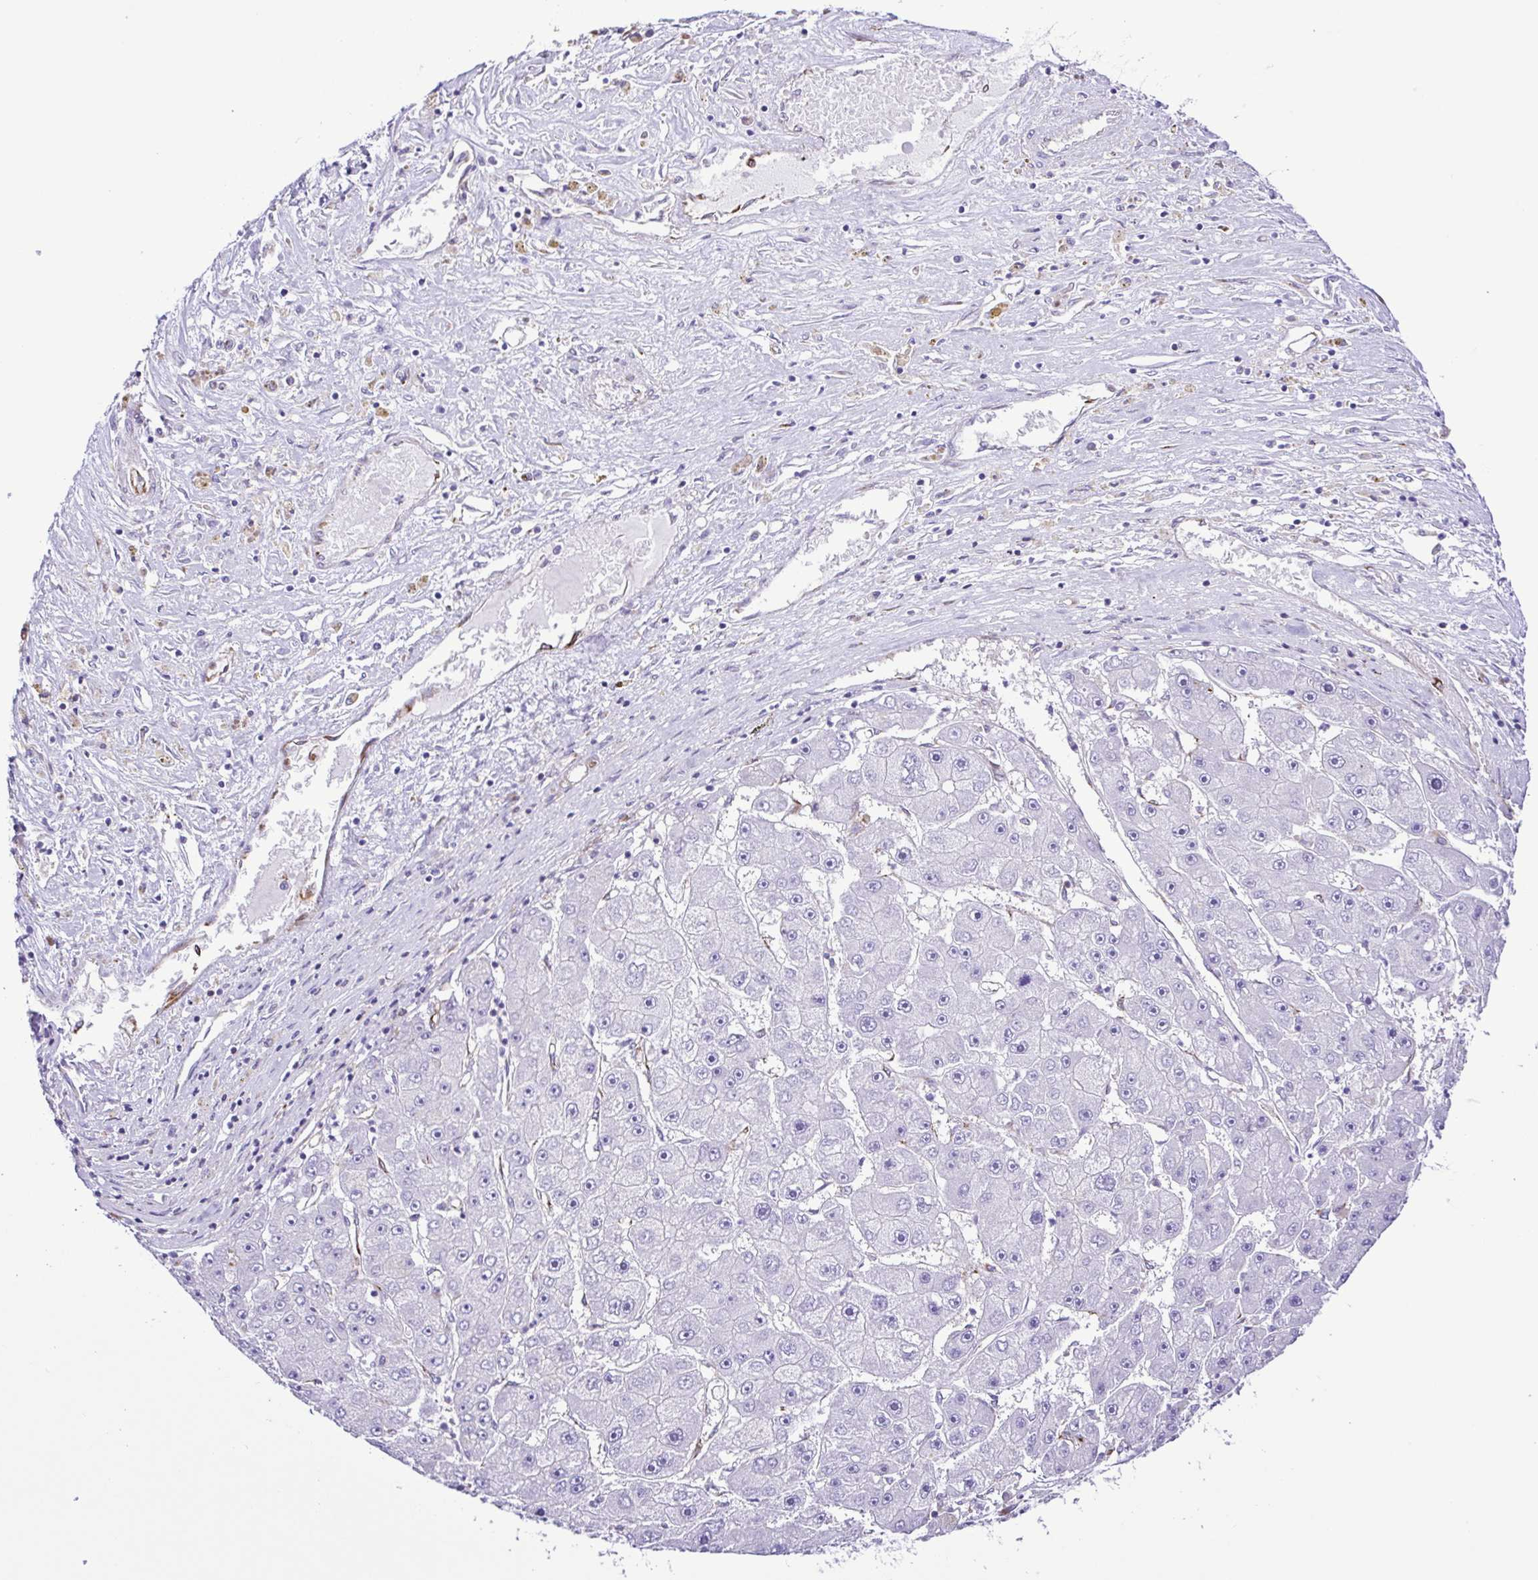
{"staining": {"intensity": "negative", "quantity": "none", "location": "none"}, "tissue": "liver cancer", "cell_type": "Tumor cells", "image_type": "cancer", "snomed": [{"axis": "morphology", "description": "Carcinoma, Hepatocellular, NOS"}, {"axis": "topography", "description": "Liver"}], "caption": "Human liver cancer stained for a protein using immunohistochemistry demonstrates no staining in tumor cells.", "gene": "FLT1", "patient": {"sex": "female", "age": 61}}